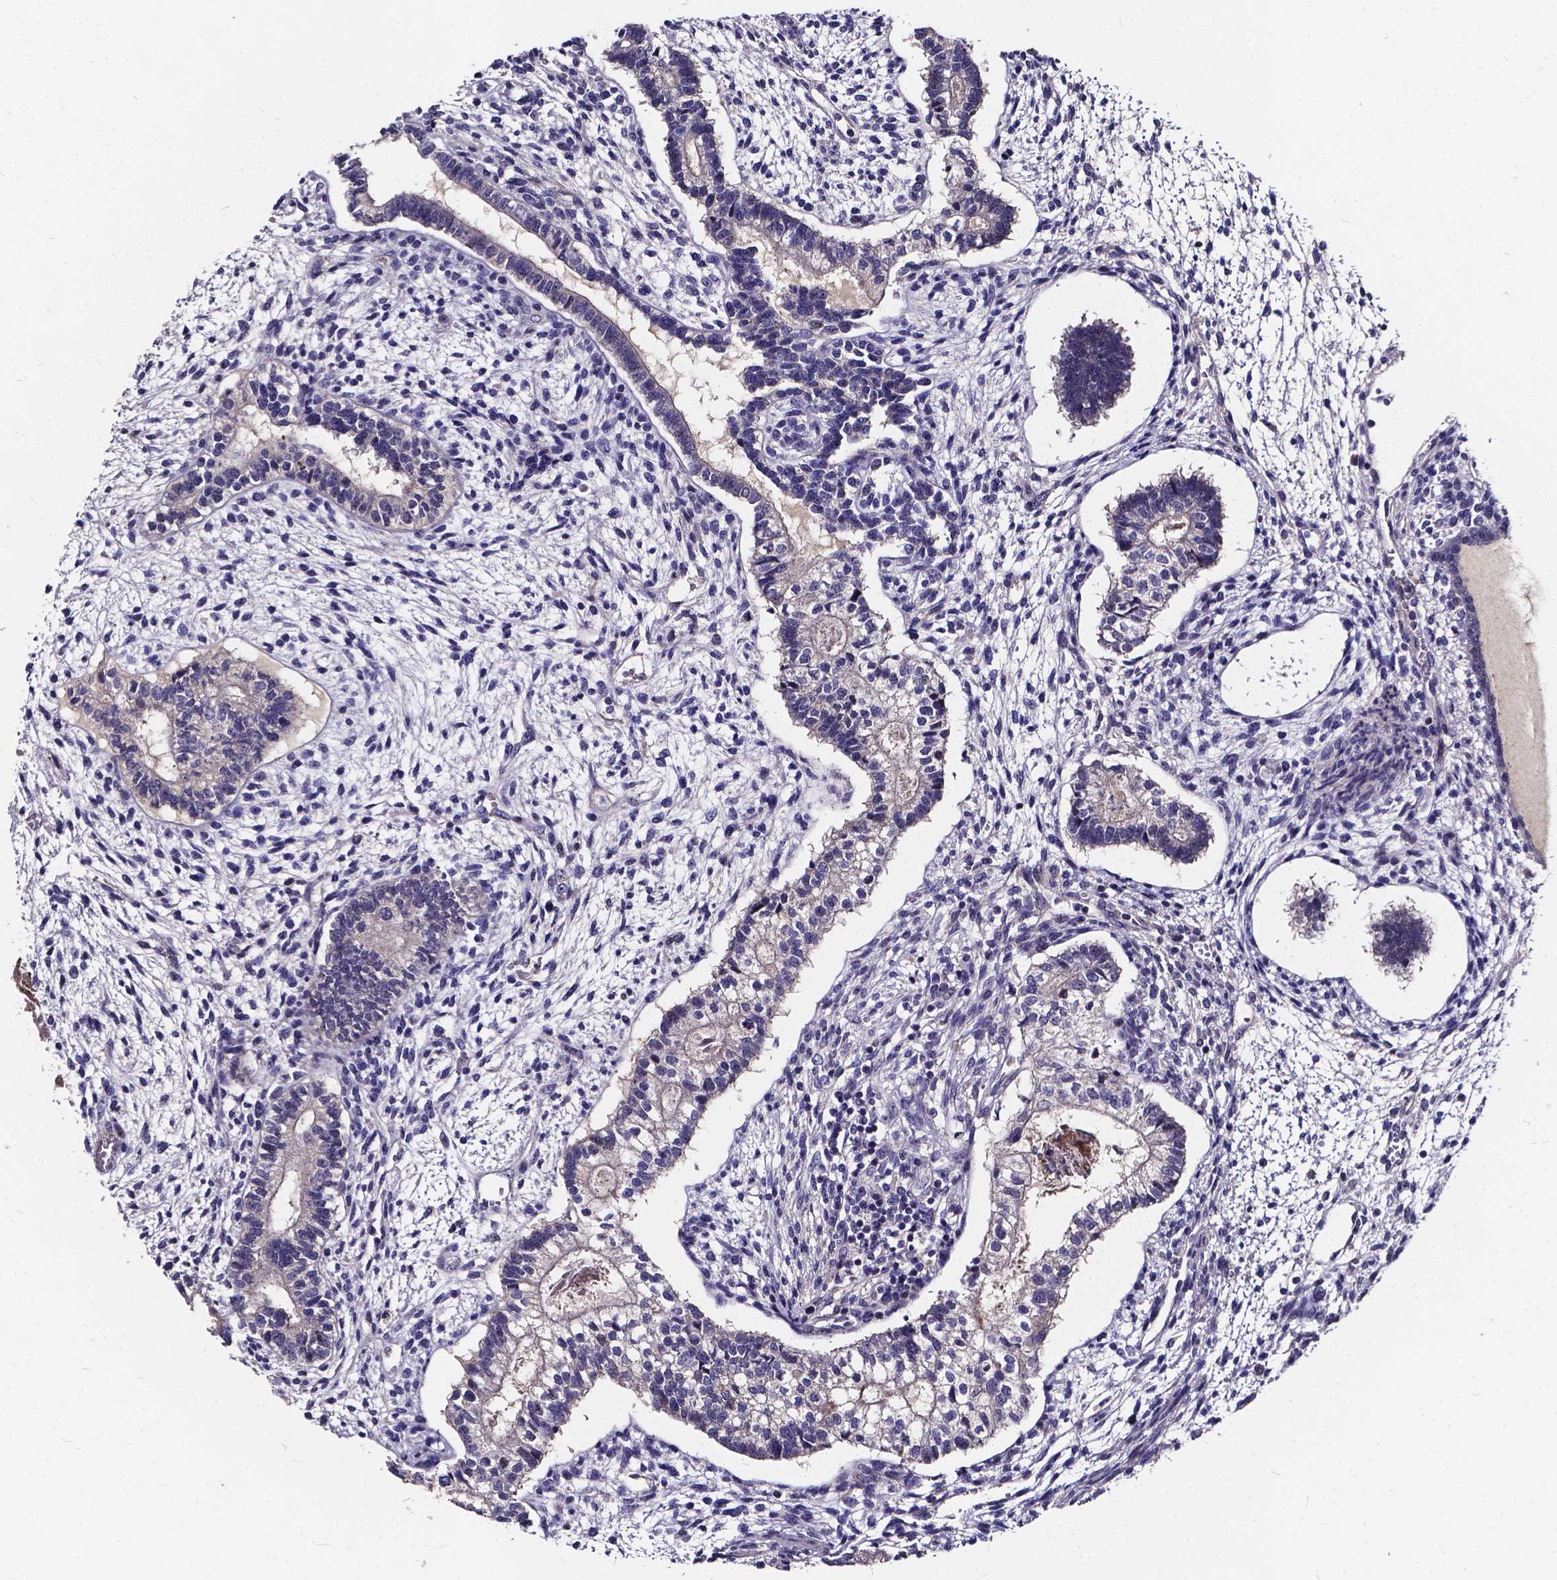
{"staining": {"intensity": "strong", "quantity": "<25%", "location": "cytoplasmic/membranous"}, "tissue": "testis cancer", "cell_type": "Tumor cells", "image_type": "cancer", "snomed": [{"axis": "morphology", "description": "Carcinoma, Embryonal, NOS"}, {"axis": "topography", "description": "Testis"}], "caption": "This photomicrograph reveals immunohistochemistry staining of testis embryonal carcinoma, with medium strong cytoplasmic/membranous positivity in approximately <25% of tumor cells.", "gene": "SOWAHA", "patient": {"sex": "male", "age": 37}}